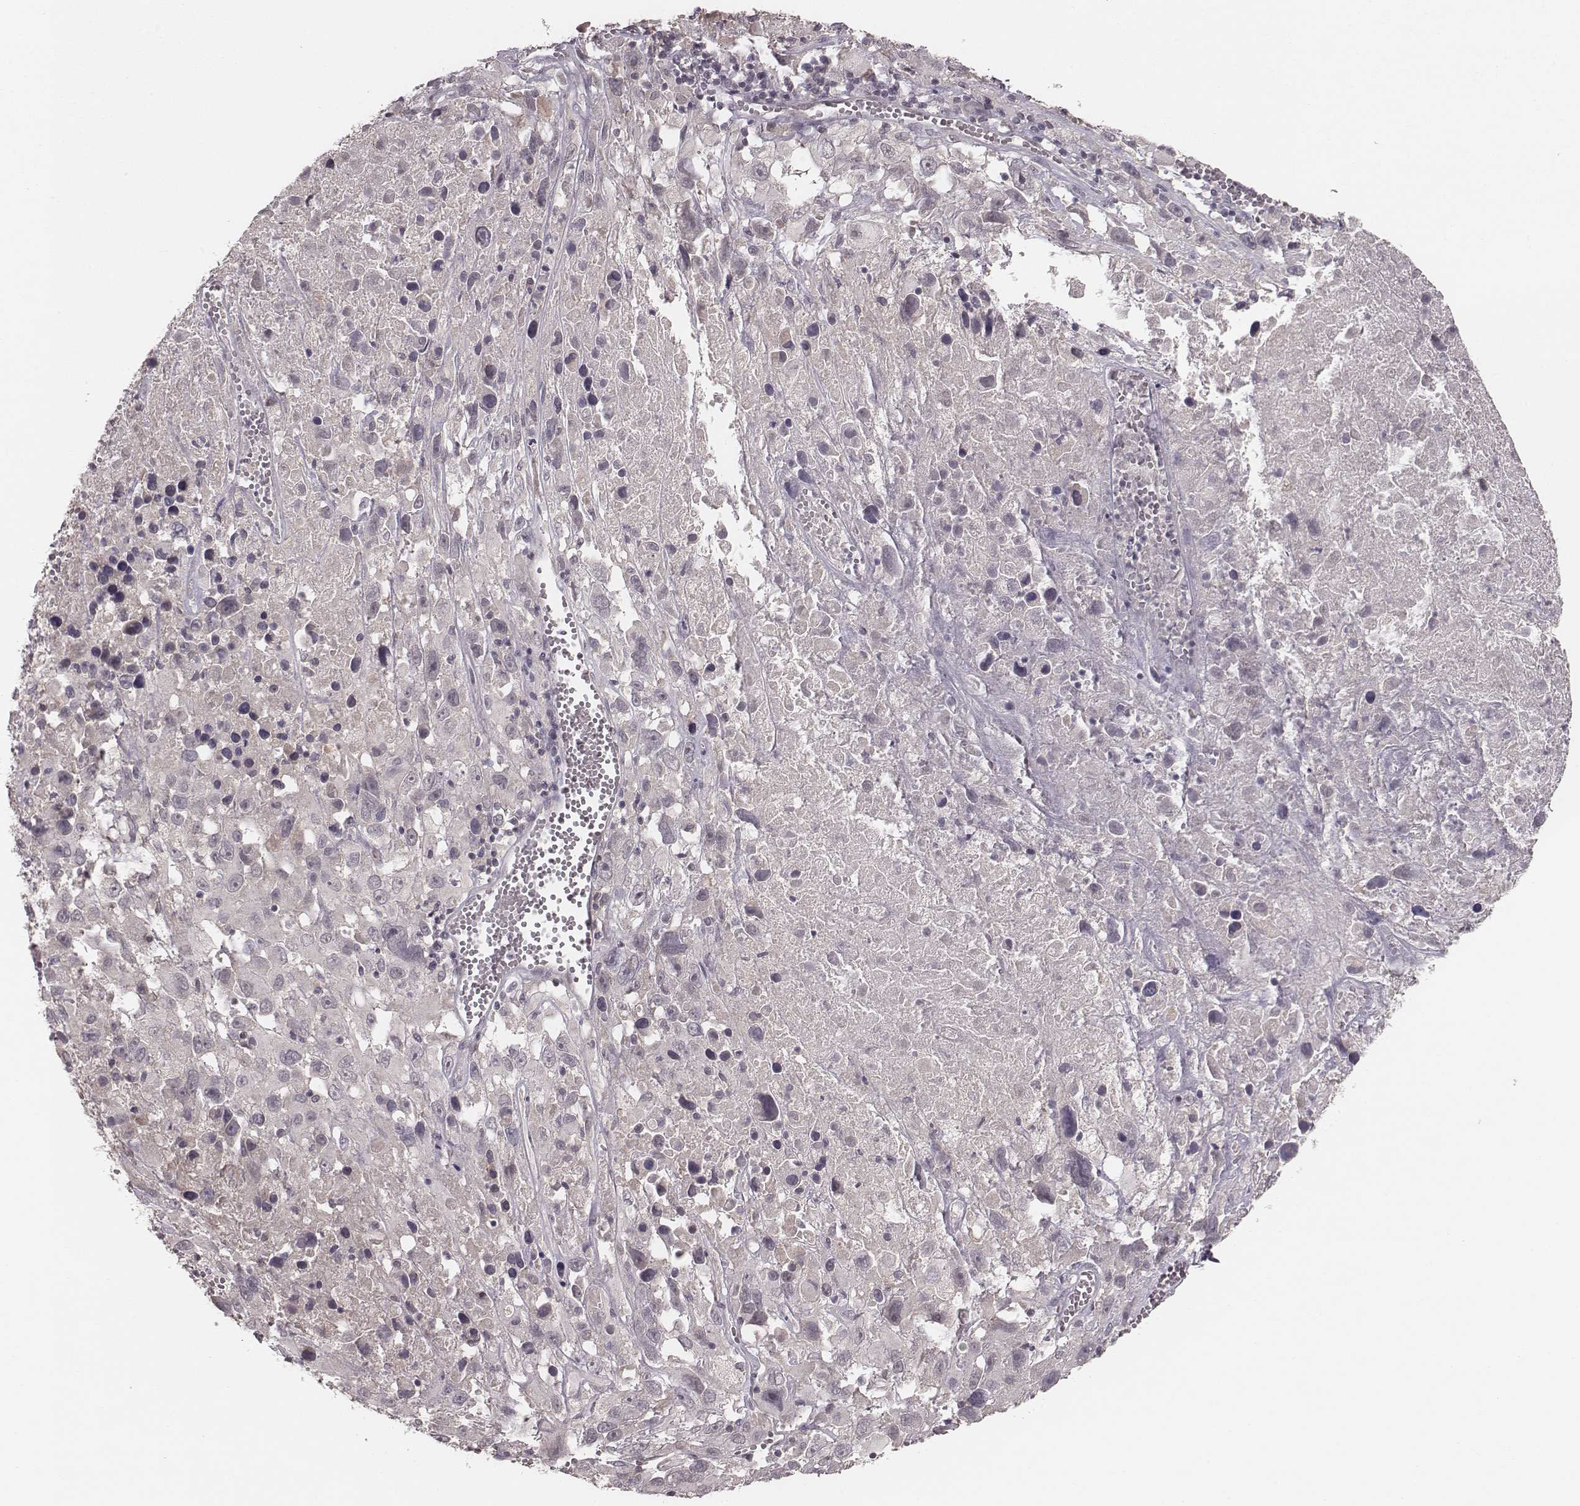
{"staining": {"intensity": "negative", "quantity": "none", "location": "none"}, "tissue": "melanoma", "cell_type": "Tumor cells", "image_type": "cancer", "snomed": [{"axis": "morphology", "description": "Malignant melanoma, Metastatic site"}, {"axis": "topography", "description": "Lymph node"}], "caption": "High power microscopy image of an immunohistochemistry micrograph of malignant melanoma (metastatic site), revealing no significant positivity in tumor cells.", "gene": "LY6K", "patient": {"sex": "male", "age": 50}}